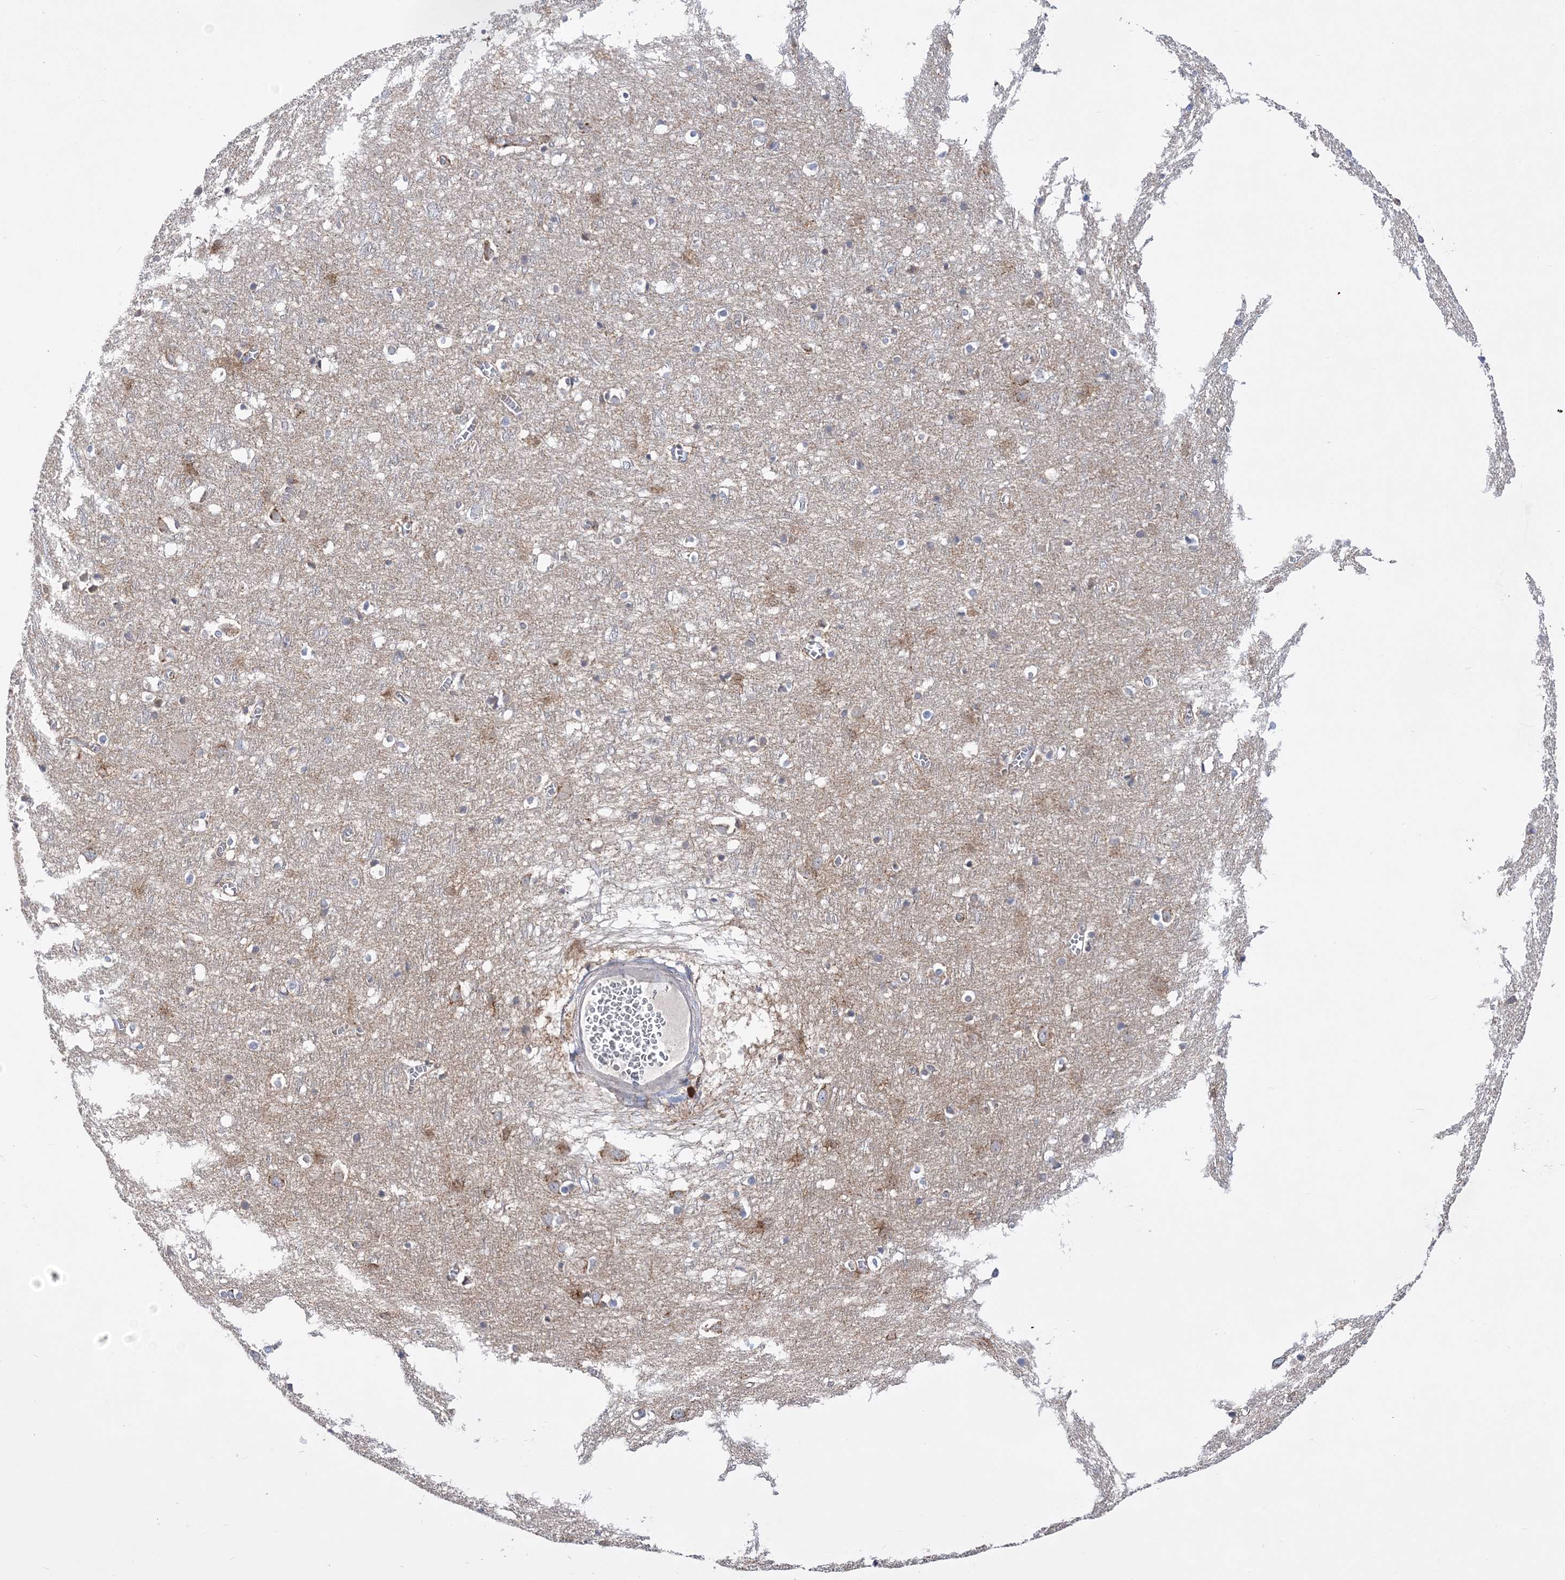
{"staining": {"intensity": "weak", "quantity": ">75%", "location": "cytoplasmic/membranous"}, "tissue": "cerebral cortex", "cell_type": "Endothelial cells", "image_type": "normal", "snomed": [{"axis": "morphology", "description": "Normal tissue, NOS"}, {"axis": "topography", "description": "Cerebral cortex"}], "caption": "This micrograph displays unremarkable cerebral cortex stained with IHC to label a protein in brown. The cytoplasmic/membranous of endothelial cells show weak positivity for the protein. Nuclei are counter-stained blue.", "gene": "COPB2", "patient": {"sex": "female", "age": 64}}